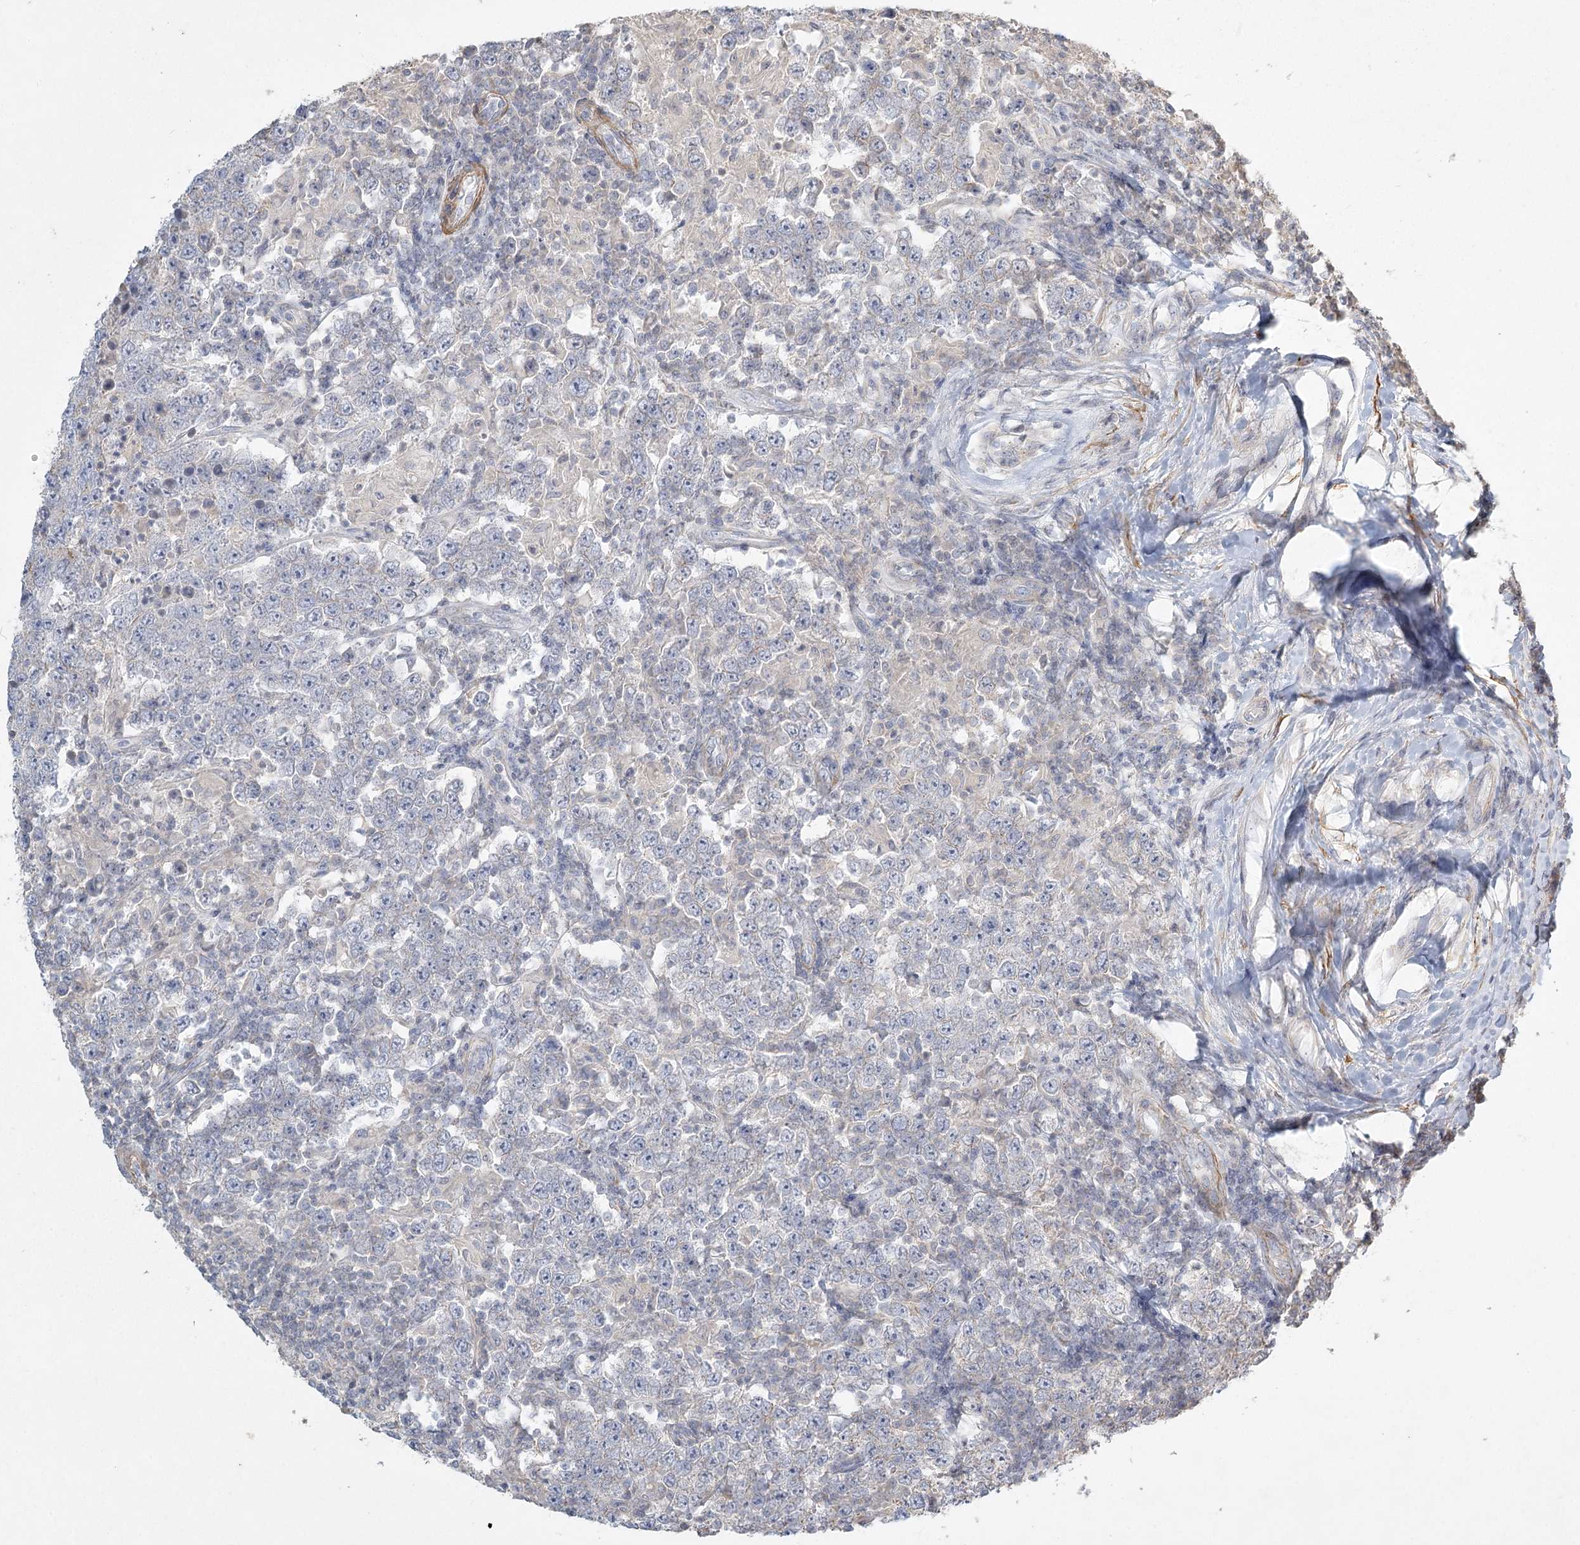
{"staining": {"intensity": "negative", "quantity": "none", "location": "none"}, "tissue": "testis cancer", "cell_type": "Tumor cells", "image_type": "cancer", "snomed": [{"axis": "morphology", "description": "Normal tissue, NOS"}, {"axis": "morphology", "description": "Urothelial carcinoma, High grade"}, {"axis": "morphology", "description": "Seminoma, NOS"}, {"axis": "morphology", "description": "Carcinoma, Embryonal, NOS"}, {"axis": "topography", "description": "Urinary bladder"}, {"axis": "topography", "description": "Testis"}], "caption": "A histopathology image of human testis cancer (high-grade urothelial carcinoma) is negative for staining in tumor cells. (Brightfield microscopy of DAB IHC at high magnification).", "gene": "INPP4B", "patient": {"sex": "male", "age": 41}}